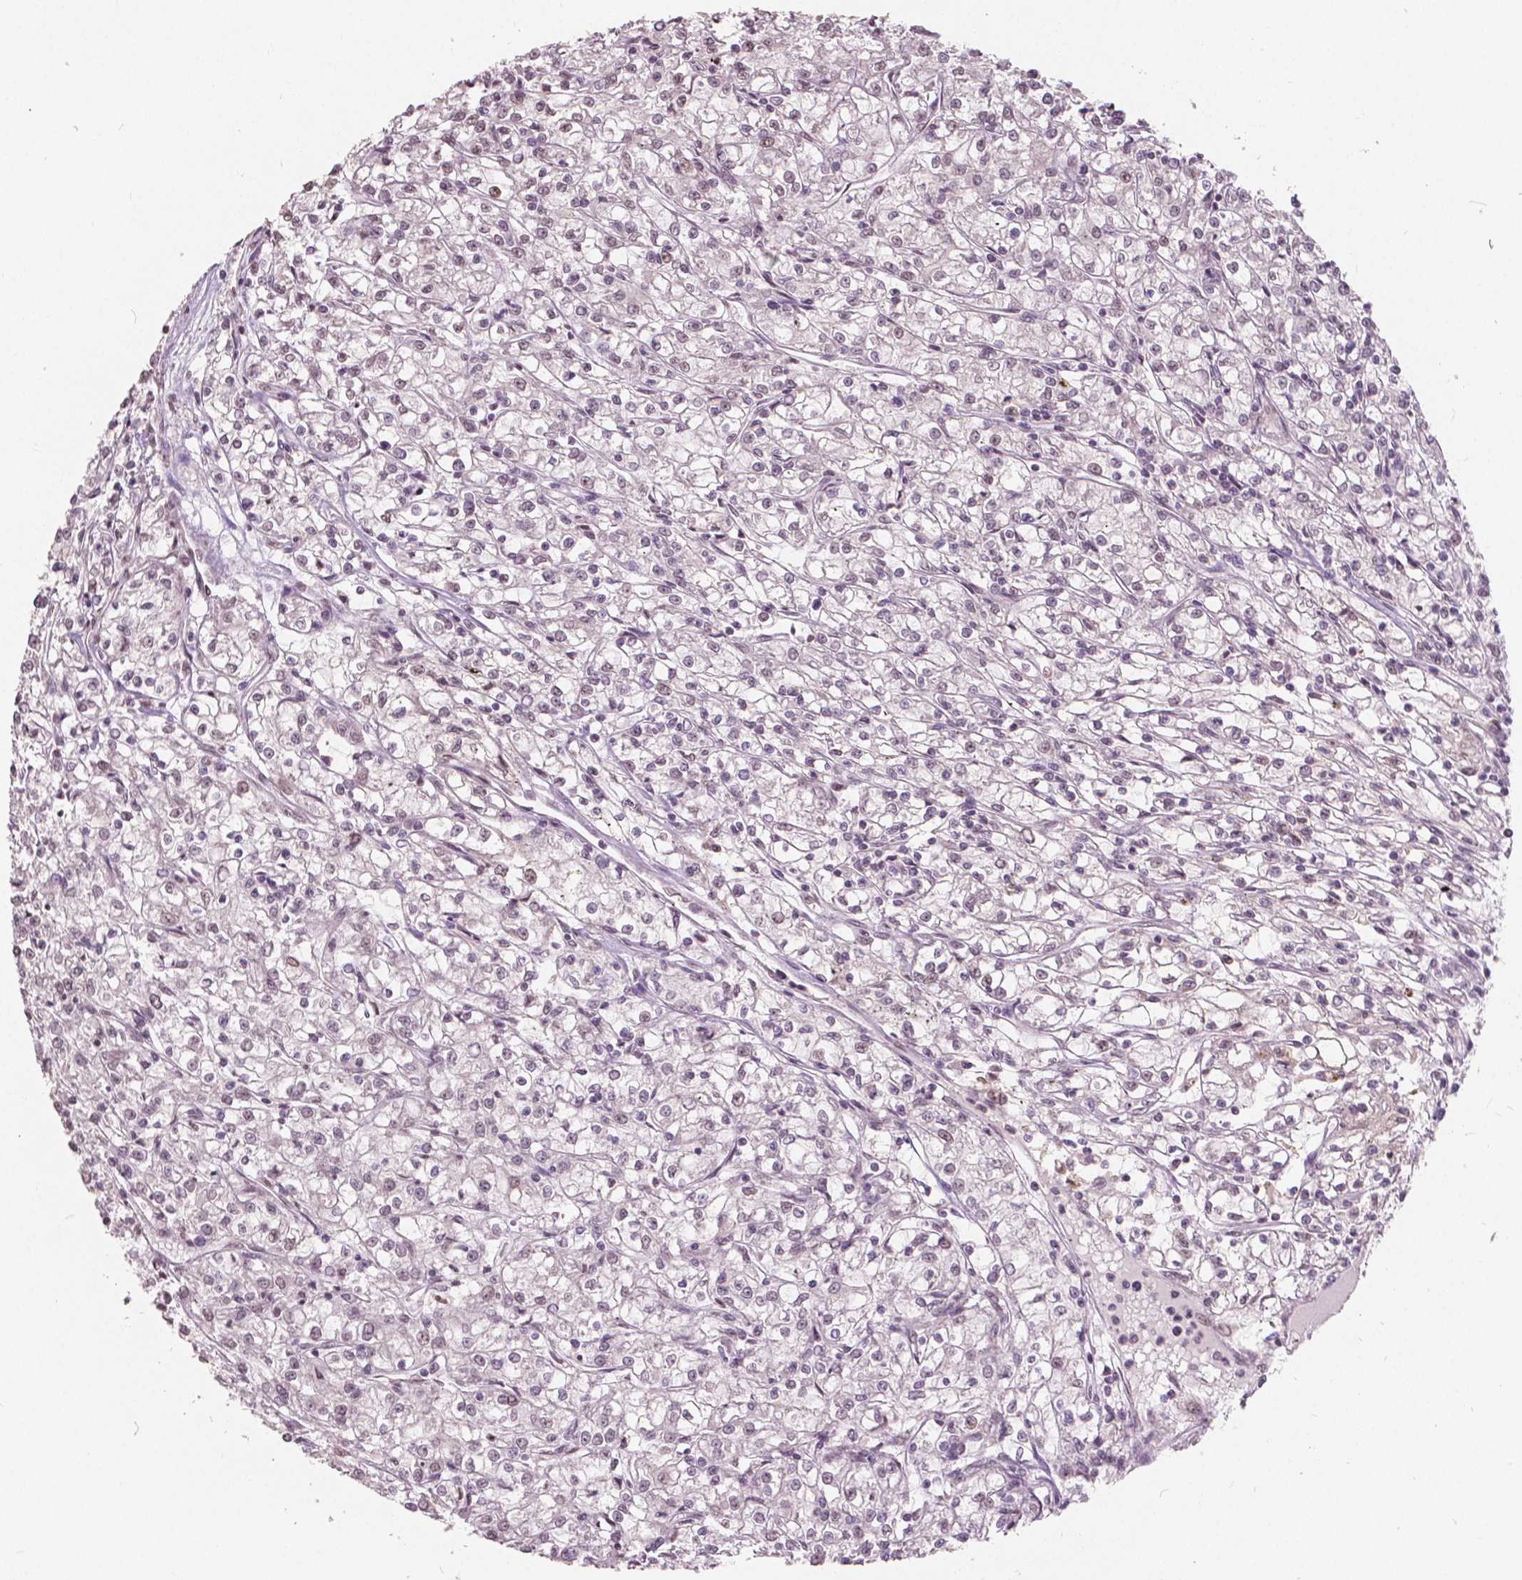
{"staining": {"intensity": "weak", "quantity": "<25%", "location": "nuclear"}, "tissue": "renal cancer", "cell_type": "Tumor cells", "image_type": "cancer", "snomed": [{"axis": "morphology", "description": "Adenocarcinoma, NOS"}, {"axis": "topography", "description": "Kidney"}], "caption": "DAB immunohistochemical staining of renal cancer shows no significant staining in tumor cells. The staining was performed using DAB to visualize the protein expression in brown, while the nuclei were stained in blue with hematoxylin (Magnification: 20x).", "gene": "HOXA10", "patient": {"sex": "female", "age": 59}}